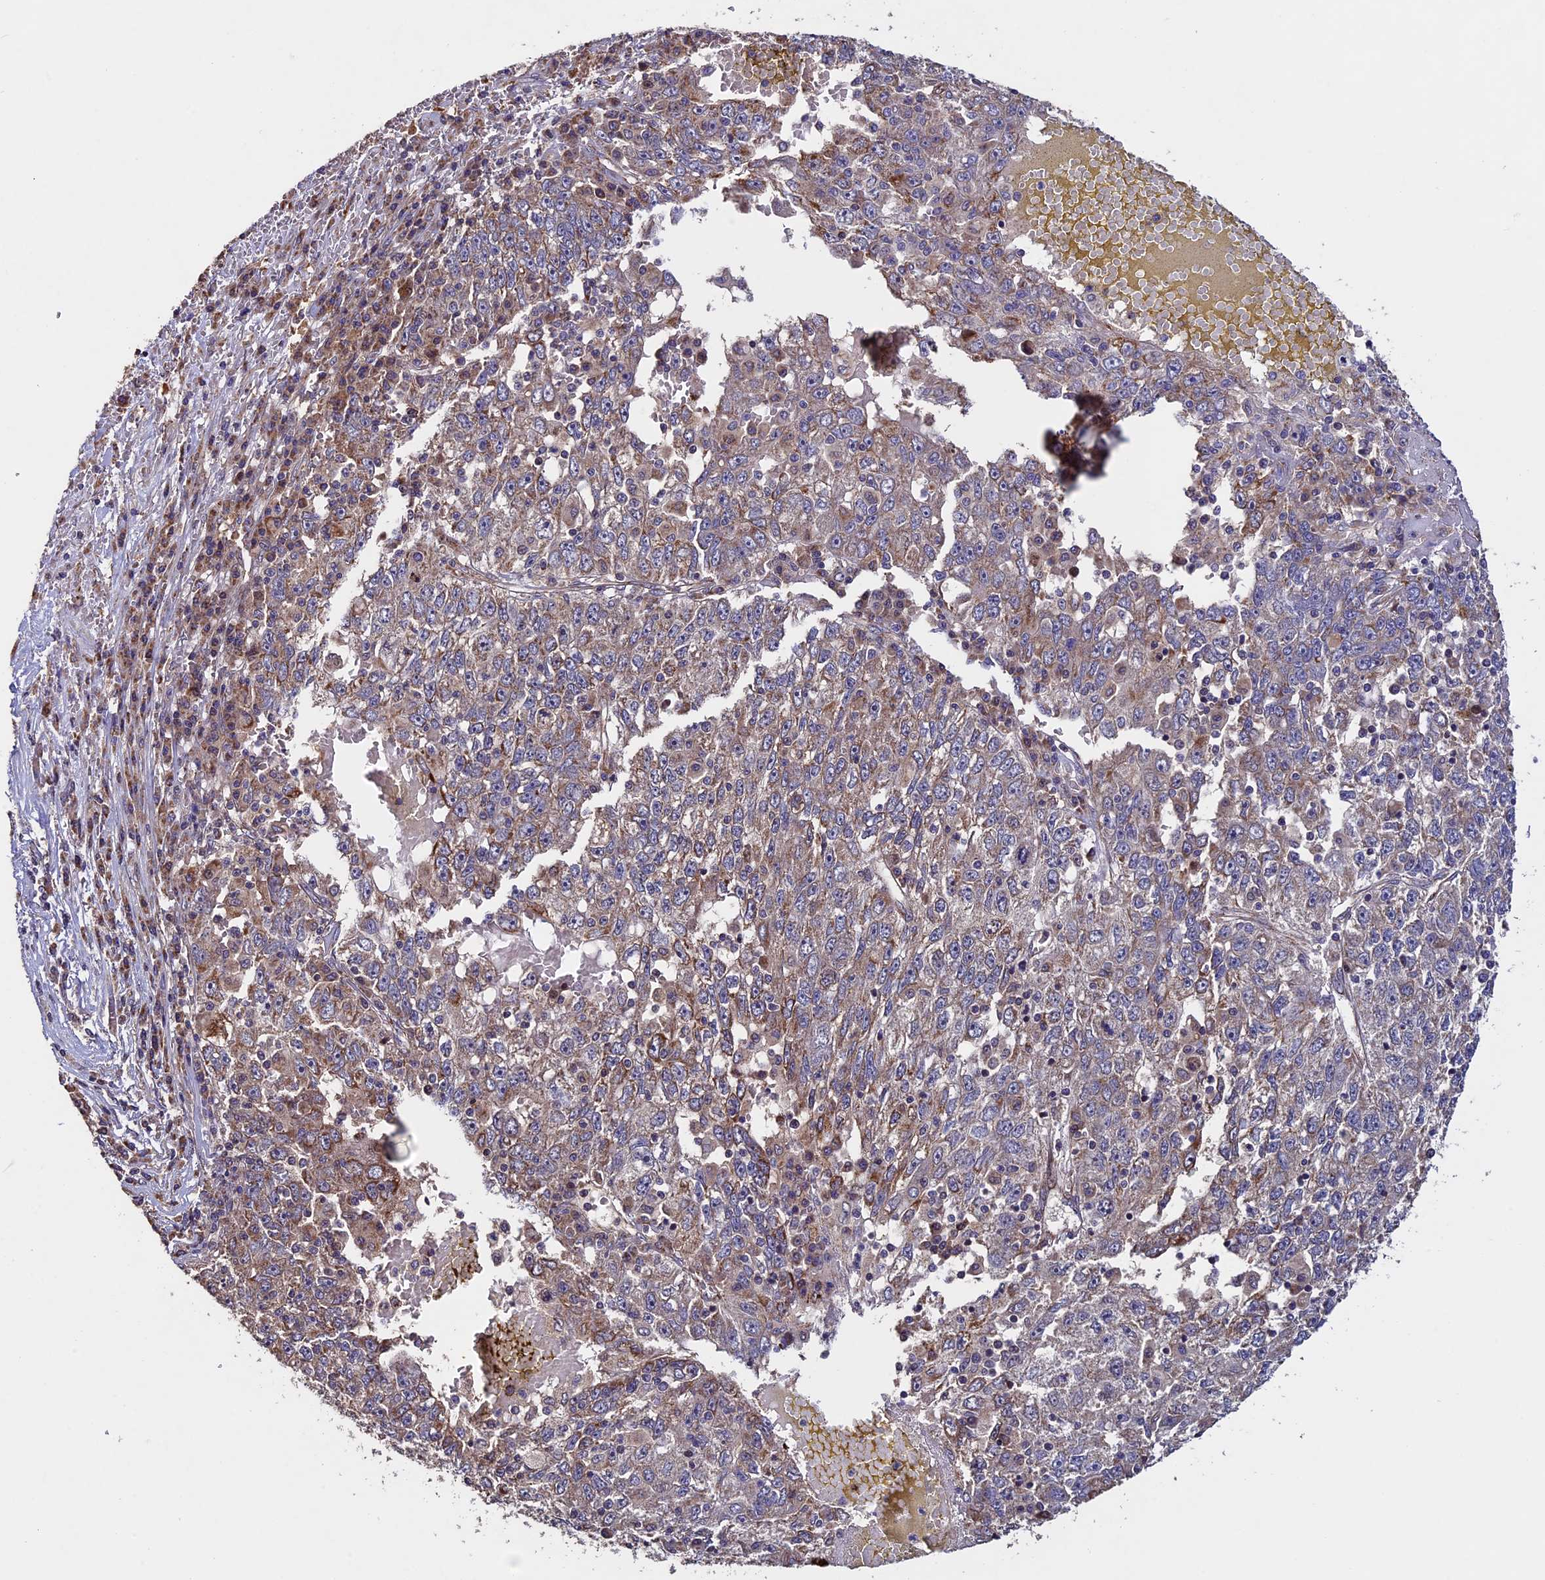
{"staining": {"intensity": "moderate", "quantity": "<25%", "location": "cytoplasmic/membranous"}, "tissue": "liver cancer", "cell_type": "Tumor cells", "image_type": "cancer", "snomed": [{"axis": "morphology", "description": "Carcinoma, Hepatocellular, NOS"}, {"axis": "topography", "description": "Liver"}], "caption": "The photomicrograph demonstrates immunohistochemical staining of hepatocellular carcinoma (liver). There is moderate cytoplasmic/membranous staining is present in about <25% of tumor cells.", "gene": "RNF17", "patient": {"sex": "male", "age": 49}}